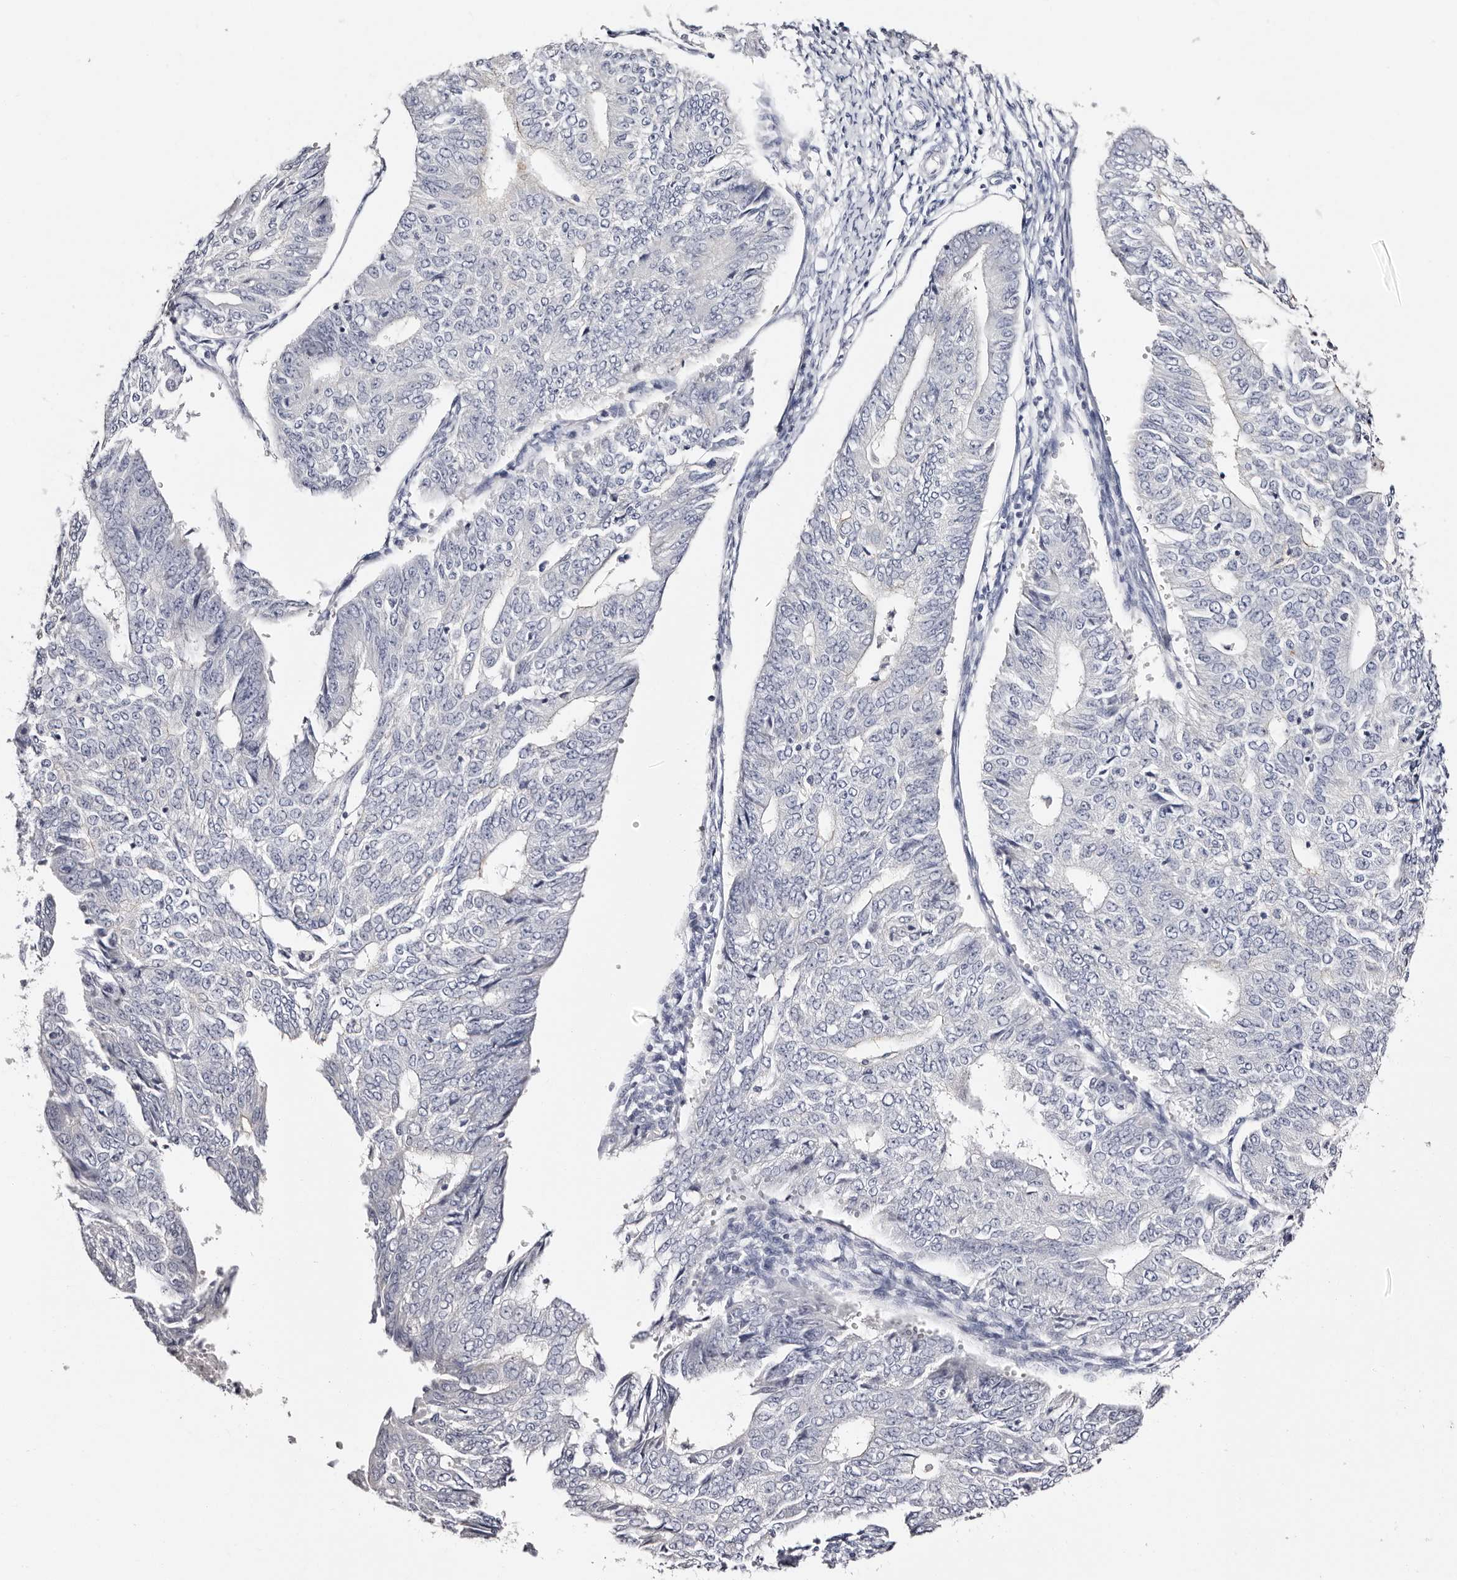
{"staining": {"intensity": "negative", "quantity": "none", "location": "none"}, "tissue": "endometrial cancer", "cell_type": "Tumor cells", "image_type": "cancer", "snomed": [{"axis": "morphology", "description": "Adenocarcinoma, NOS"}, {"axis": "topography", "description": "Endometrium"}], "caption": "The immunohistochemistry (IHC) image has no significant expression in tumor cells of endometrial adenocarcinoma tissue.", "gene": "ROM1", "patient": {"sex": "female", "age": 32}}